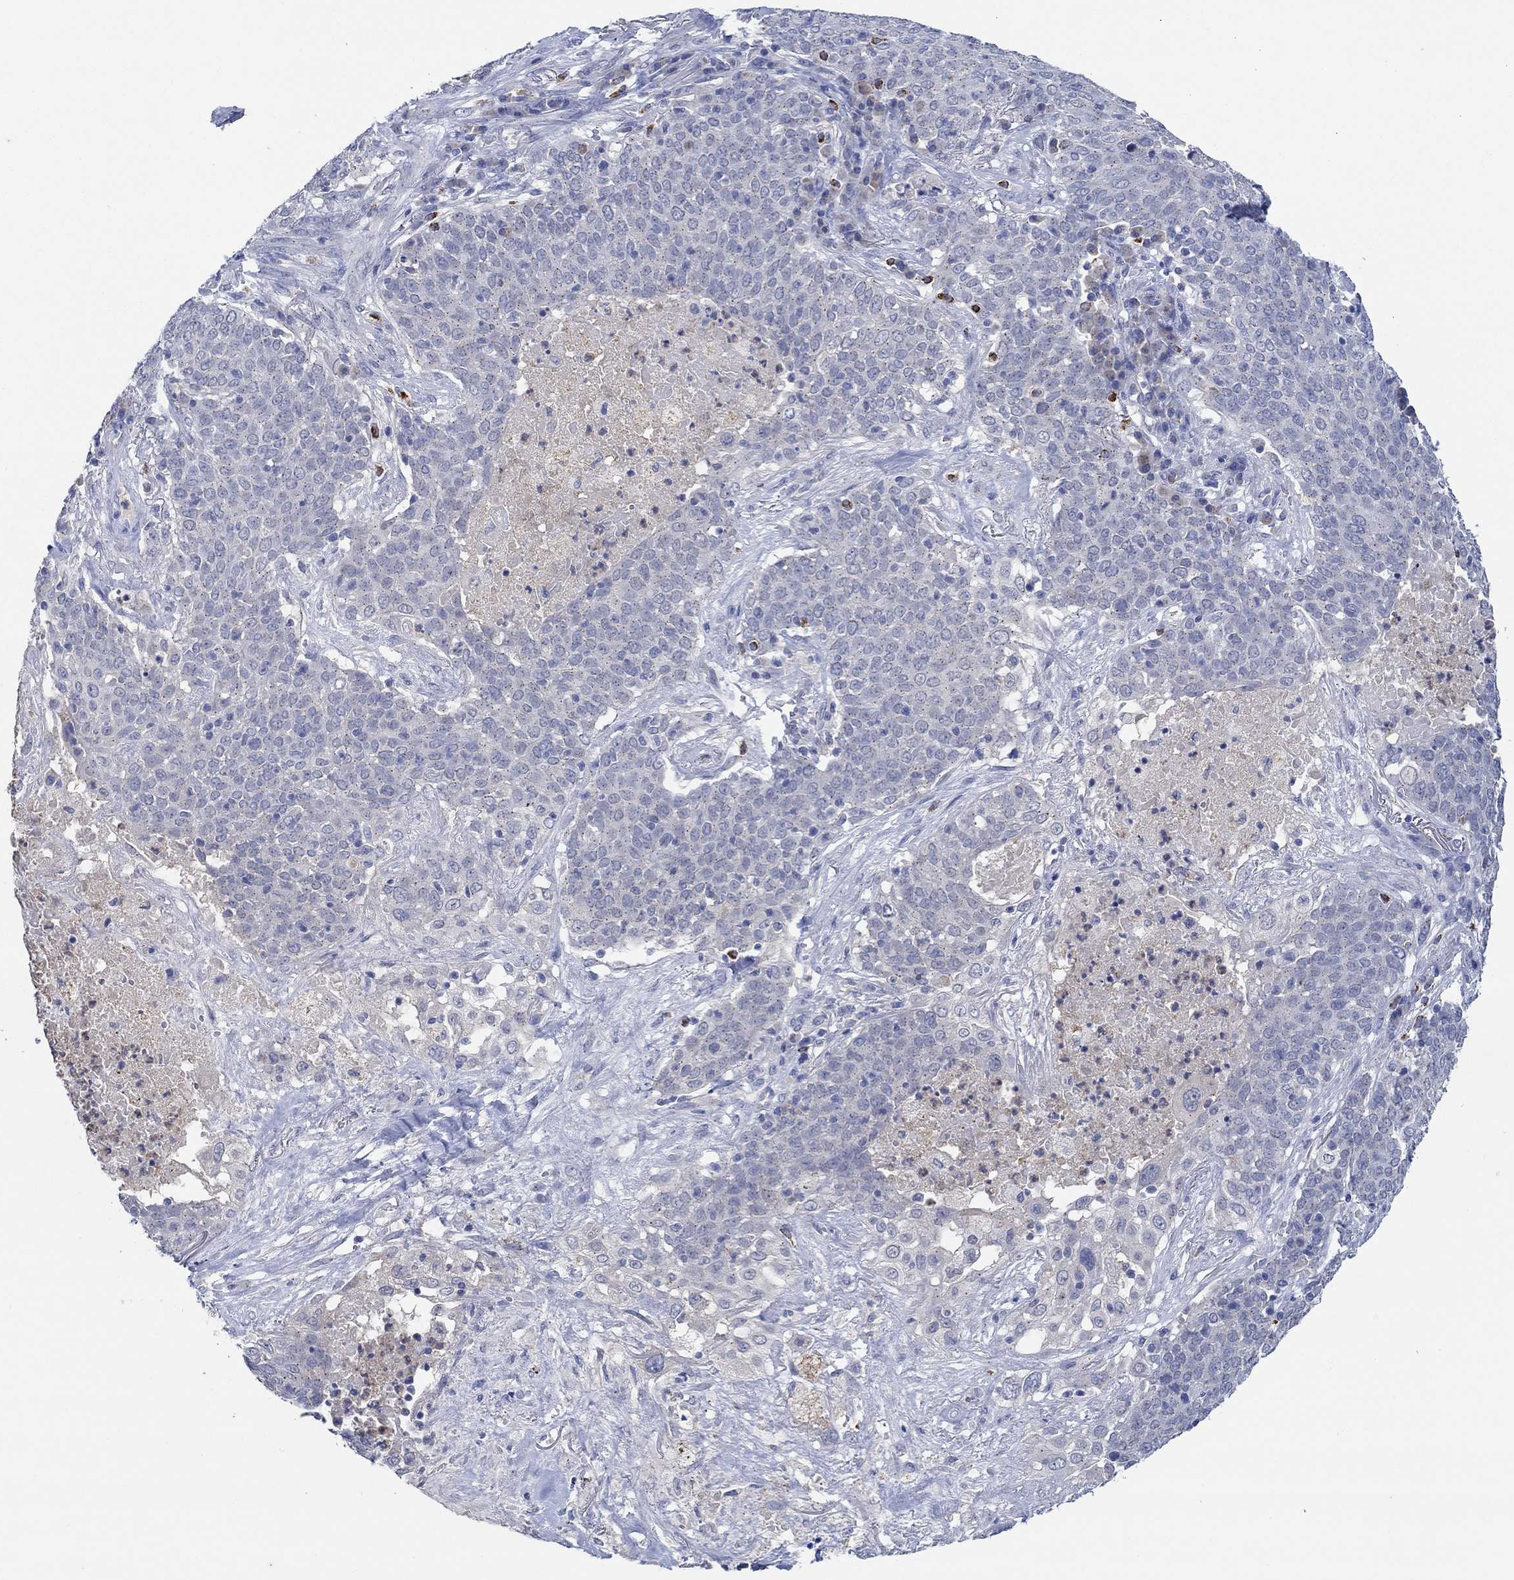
{"staining": {"intensity": "negative", "quantity": "none", "location": "none"}, "tissue": "lung cancer", "cell_type": "Tumor cells", "image_type": "cancer", "snomed": [{"axis": "morphology", "description": "Squamous cell carcinoma, NOS"}, {"axis": "topography", "description": "Lung"}], "caption": "Immunohistochemistry (IHC) of human lung cancer exhibits no positivity in tumor cells.", "gene": "CPM", "patient": {"sex": "male", "age": 82}}